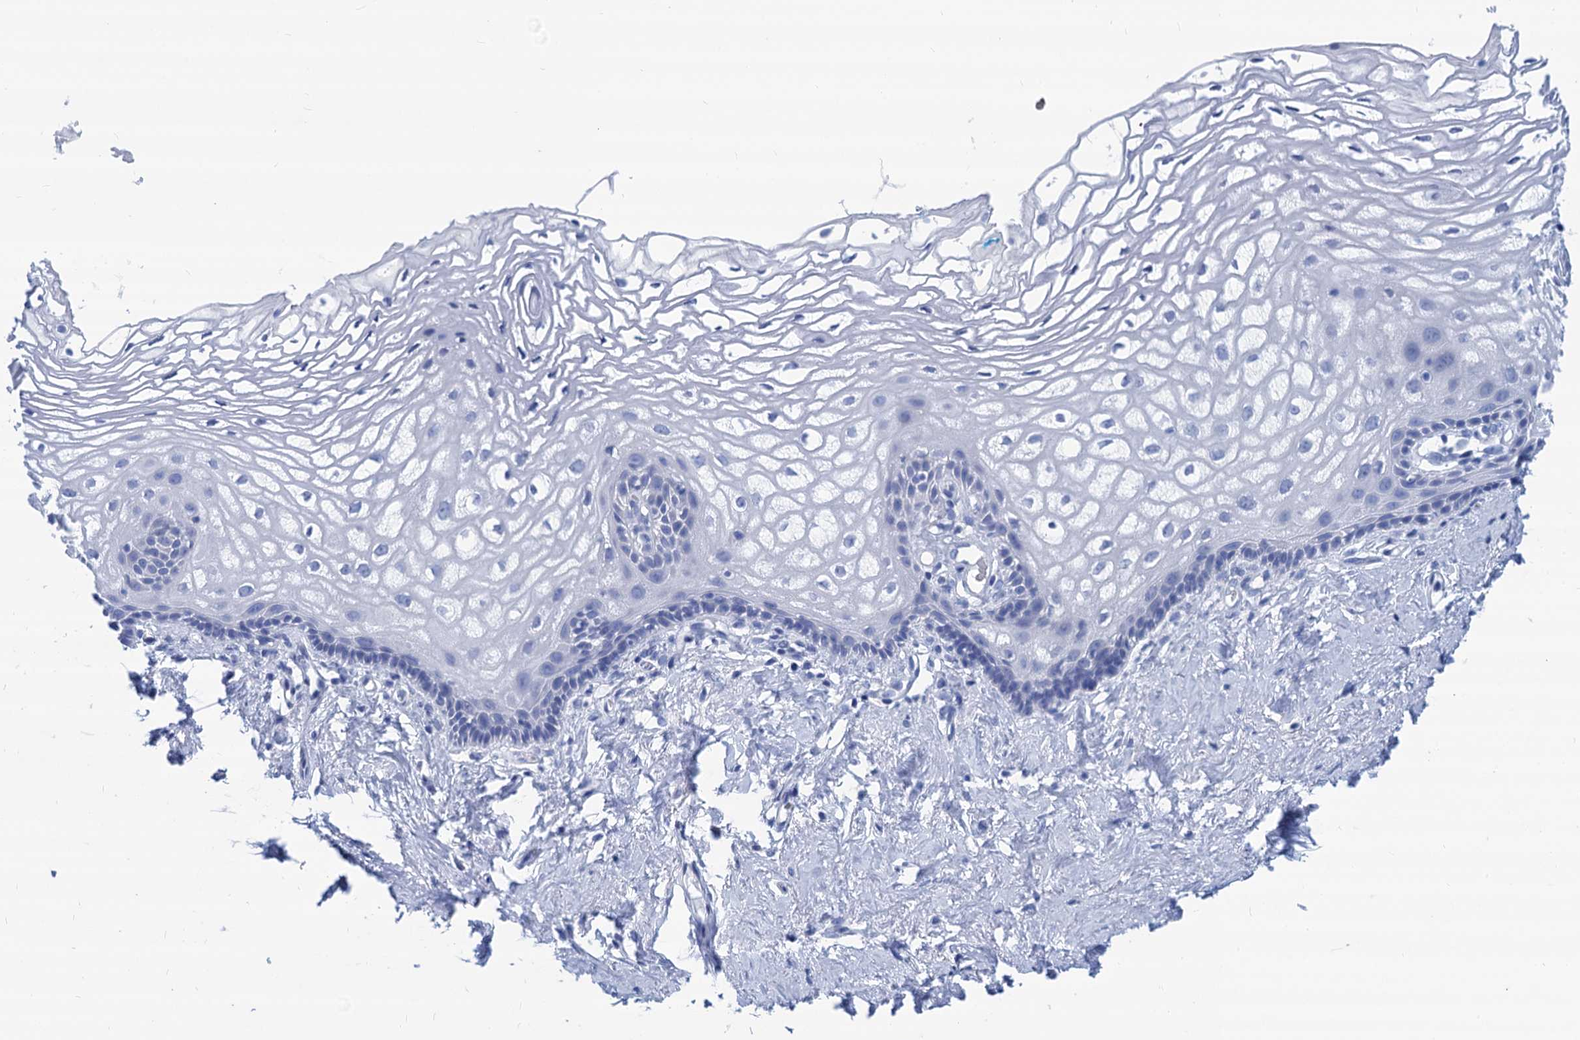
{"staining": {"intensity": "negative", "quantity": "none", "location": "none"}, "tissue": "vagina", "cell_type": "Squamous epithelial cells", "image_type": "normal", "snomed": [{"axis": "morphology", "description": "Normal tissue, NOS"}, {"axis": "morphology", "description": "Adenocarcinoma, NOS"}, {"axis": "topography", "description": "Rectum"}, {"axis": "topography", "description": "Vagina"}], "caption": "Squamous epithelial cells show no significant positivity in normal vagina.", "gene": "CABYR", "patient": {"sex": "female", "age": 71}}